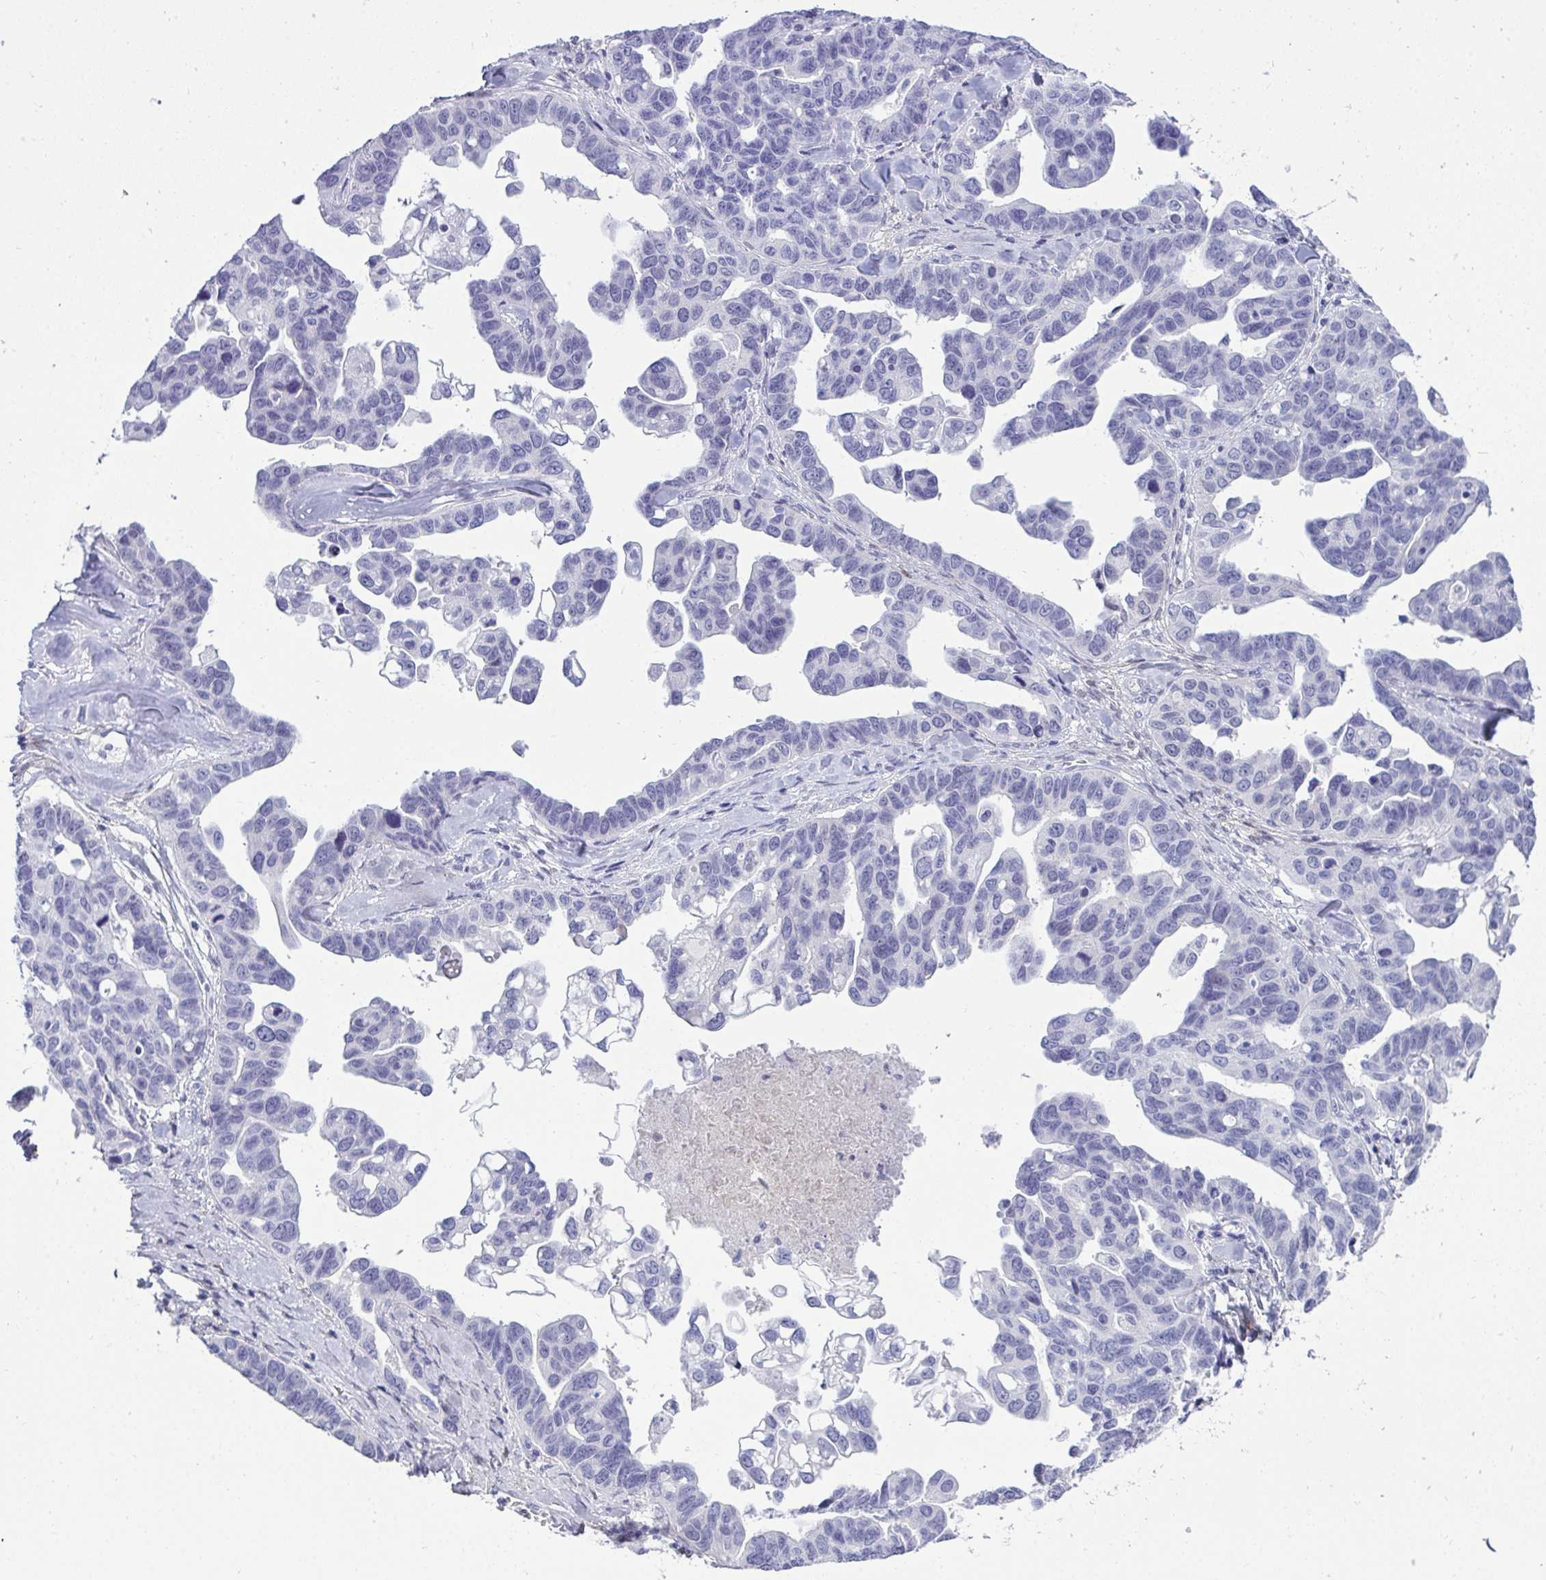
{"staining": {"intensity": "negative", "quantity": "none", "location": "none"}, "tissue": "ovarian cancer", "cell_type": "Tumor cells", "image_type": "cancer", "snomed": [{"axis": "morphology", "description": "Cystadenocarcinoma, serous, NOS"}, {"axis": "topography", "description": "Ovary"}], "caption": "Human ovarian cancer stained for a protein using IHC reveals no expression in tumor cells.", "gene": "HSPB6", "patient": {"sex": "female", "age": 69}}